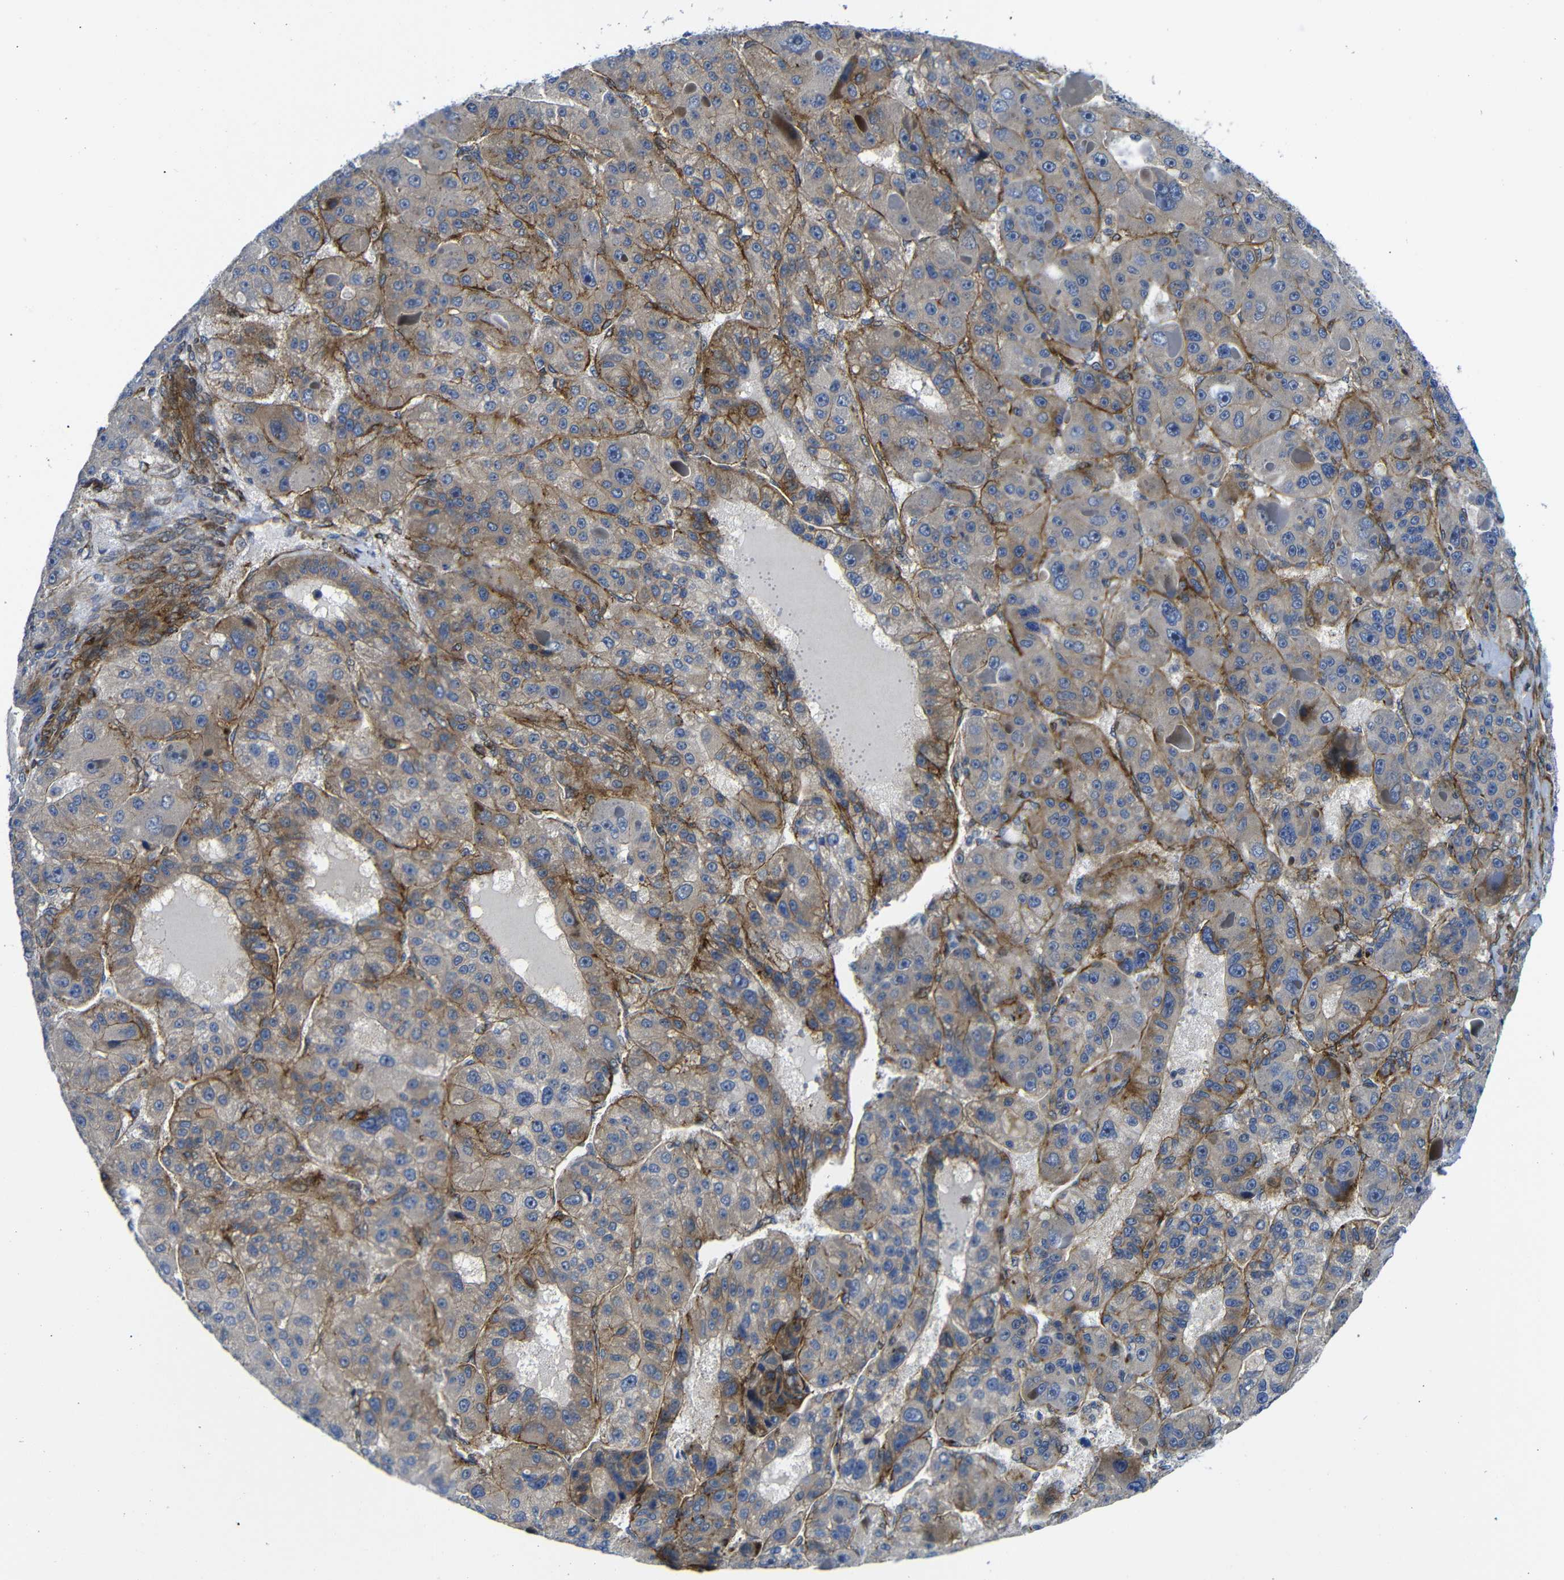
{"staining": {"intensity": "strong", "quantity": ">75%", "location": "cytoplasmic/membranous"}, "tissue": "liver cancer", "cell_type": "Tumor cells", "image_type": "cancer", "snomed": [{"axis": "morphology", "description": "Carcinoma, Hepatocellular, NOS"}, {"axis": "topography", "description": "Liver"}], "caption": "Human liver cancer stained for a protein (brown) reveals strong cytoplasmic/membranous positive expression in approximately >75% of tumor cells.", "gene": "PARP14", "patient": {"sex": "male", "age": 76}}